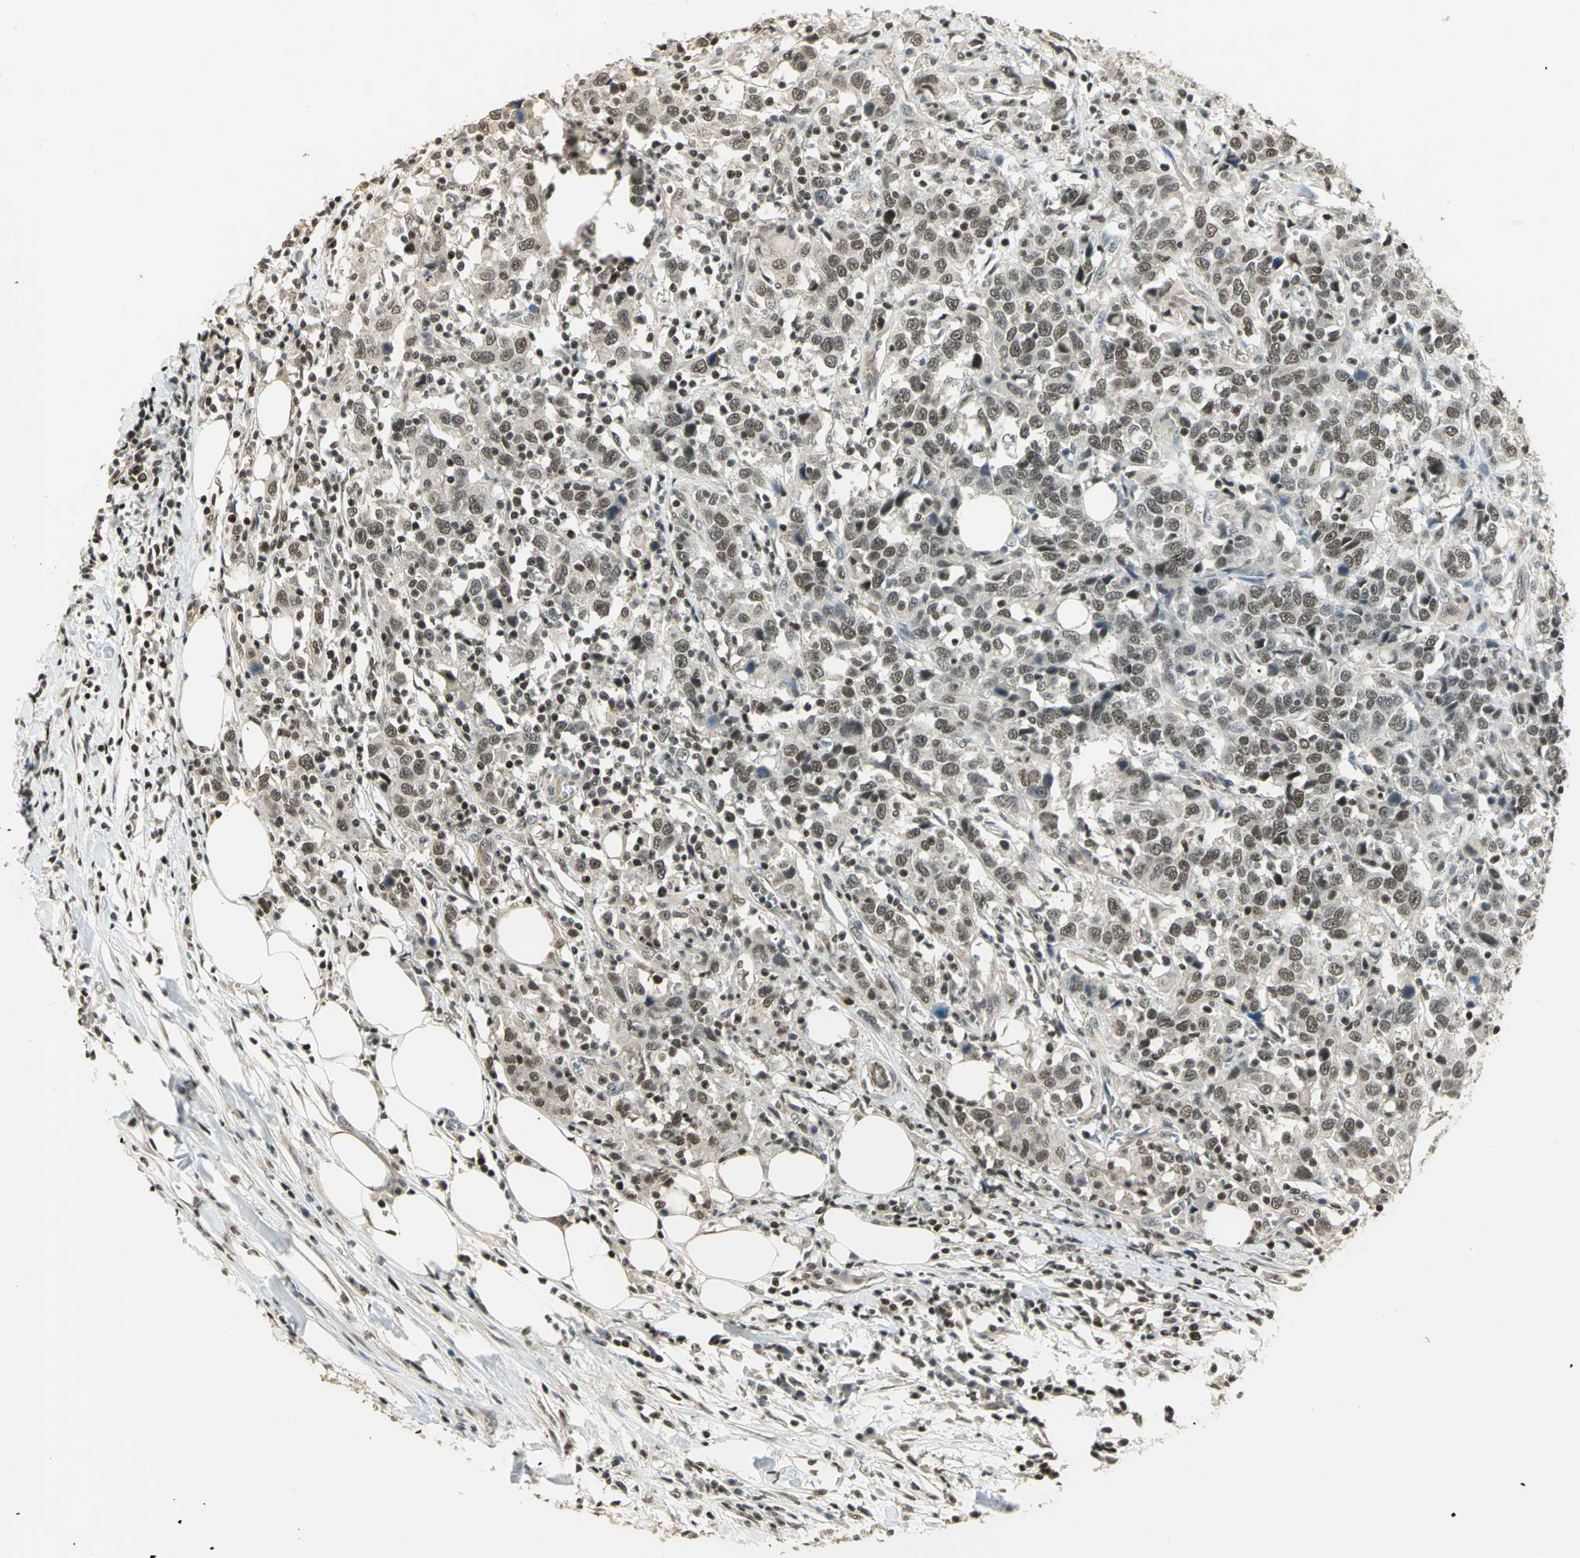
{"staining": {"intensity": "moderate", "quantity": ">75%", "location": "nuclear"}, "tissue": "urothelial cancer", "cell_type": "Tumor cells", "image_type": "cancer", "snomed": [{"axis": "morphology", "description": "Urothelial carcinoma, High grade"}, {"axis": "topography", "description": "Urinary bladder"}], "caption": "Urothelial carcinoma (high-grade) stained with a brown dye shows moderate nuclear positive positivity in about >75% of tumor cells.", "gene": "ELF1", "patient": {"sex": "male", "age": 61}}